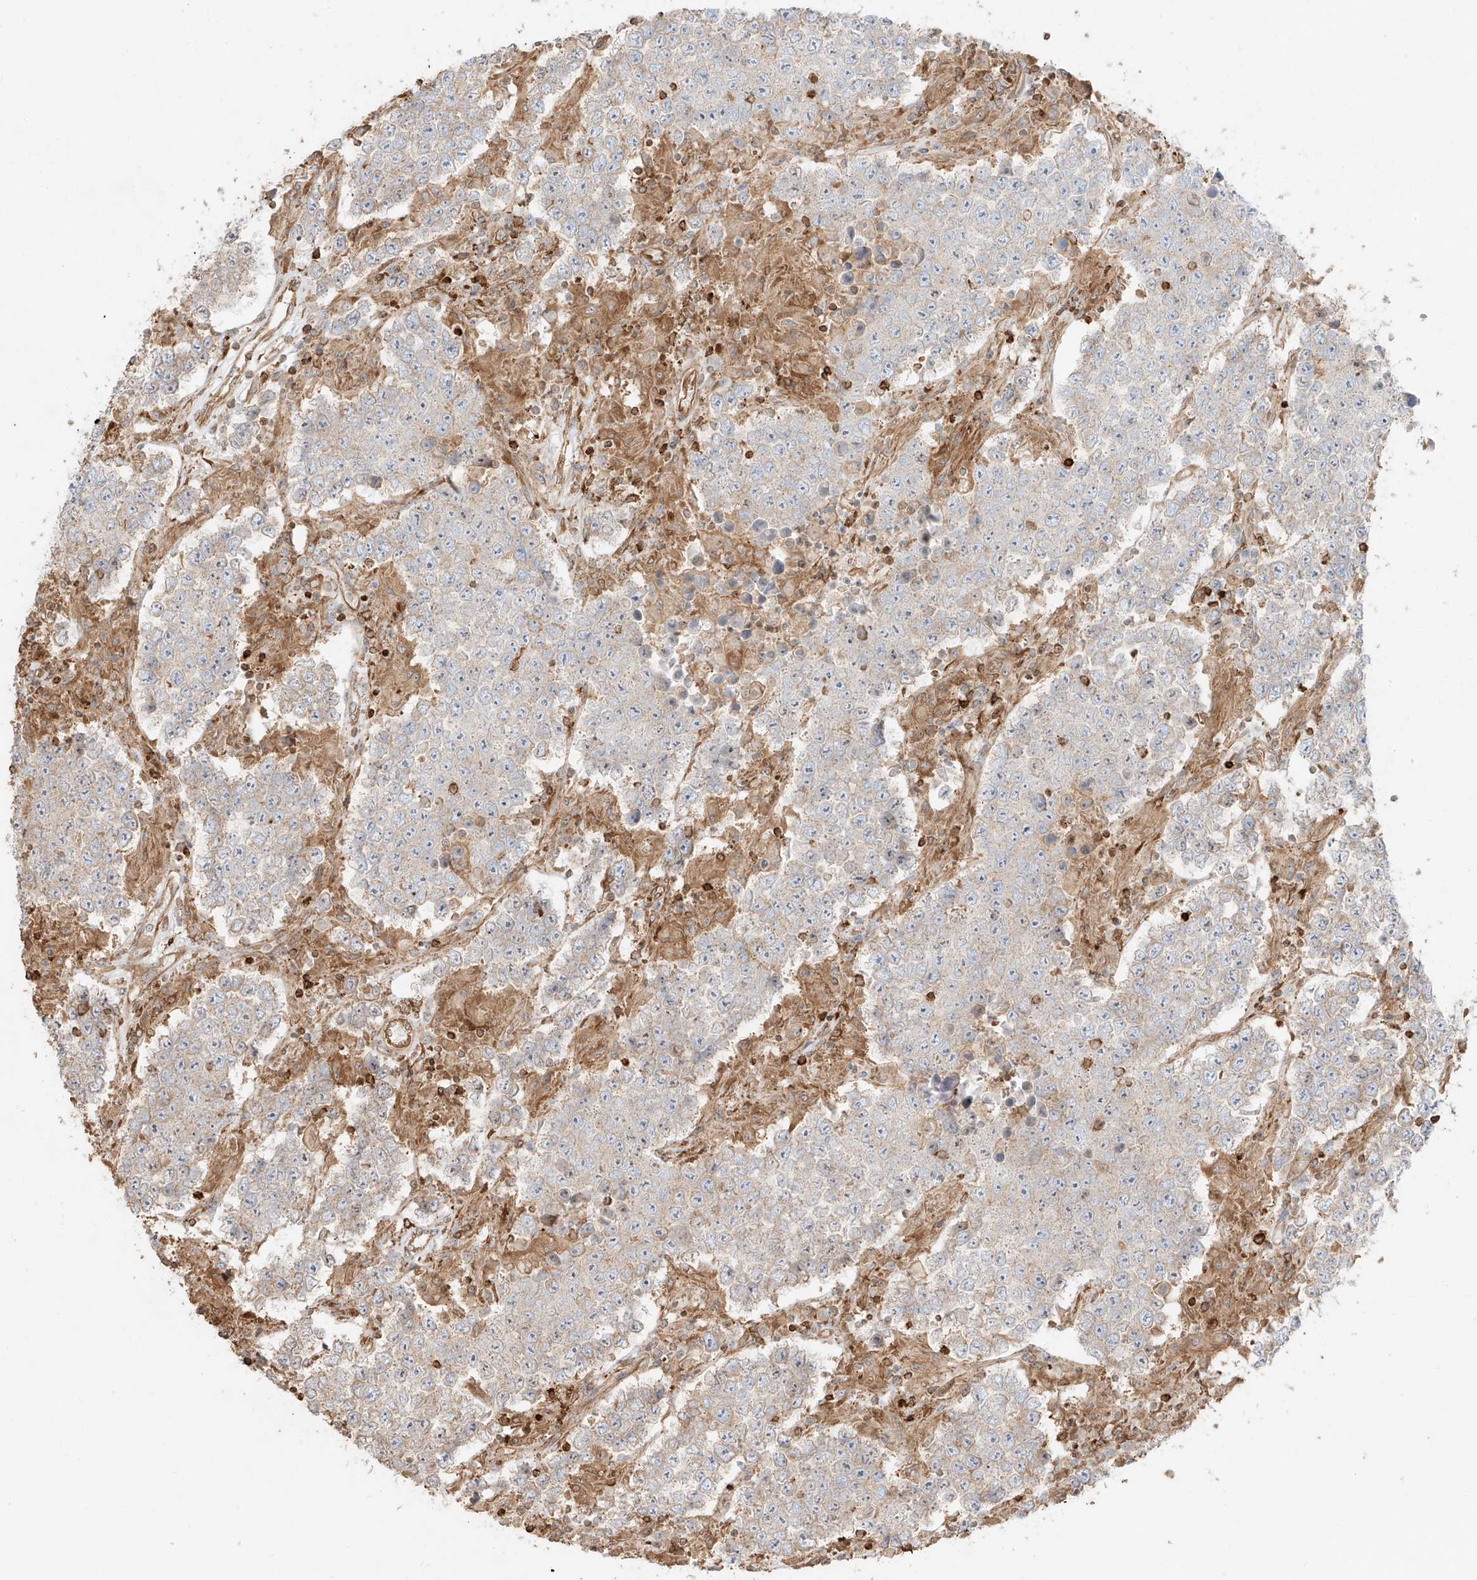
{"staining": {"intensity": "weak", "quantity": "<25%", "location": "cytoplasmic/membranous"}, "tissue": "testis cancer", "cell_type": "Tumor cells", "image_type": "cancer", "snomed": [{"axis": "morphology", "description": "Normal tissue, NOS"}, {"axis": "morphology", "description": "Urothelial carcinoma, High grade"}, {"axis": "morphology", "description": "Seminoma, NOS"}, {"axis": "morphology", "description": "Carcinoma, Embryonal, NOS"}, {"axis": "topography", "description": "Urinary bladder"}, {"axis": "topography", "description": "Testis"}], "caption": "Human testis embryonal carcinoma stained for a protein using immunohistochemistry demonstrates no positivity in tumor cells.", "gene": "SNX9", "patient": {"sex": "male", "age": 41}}